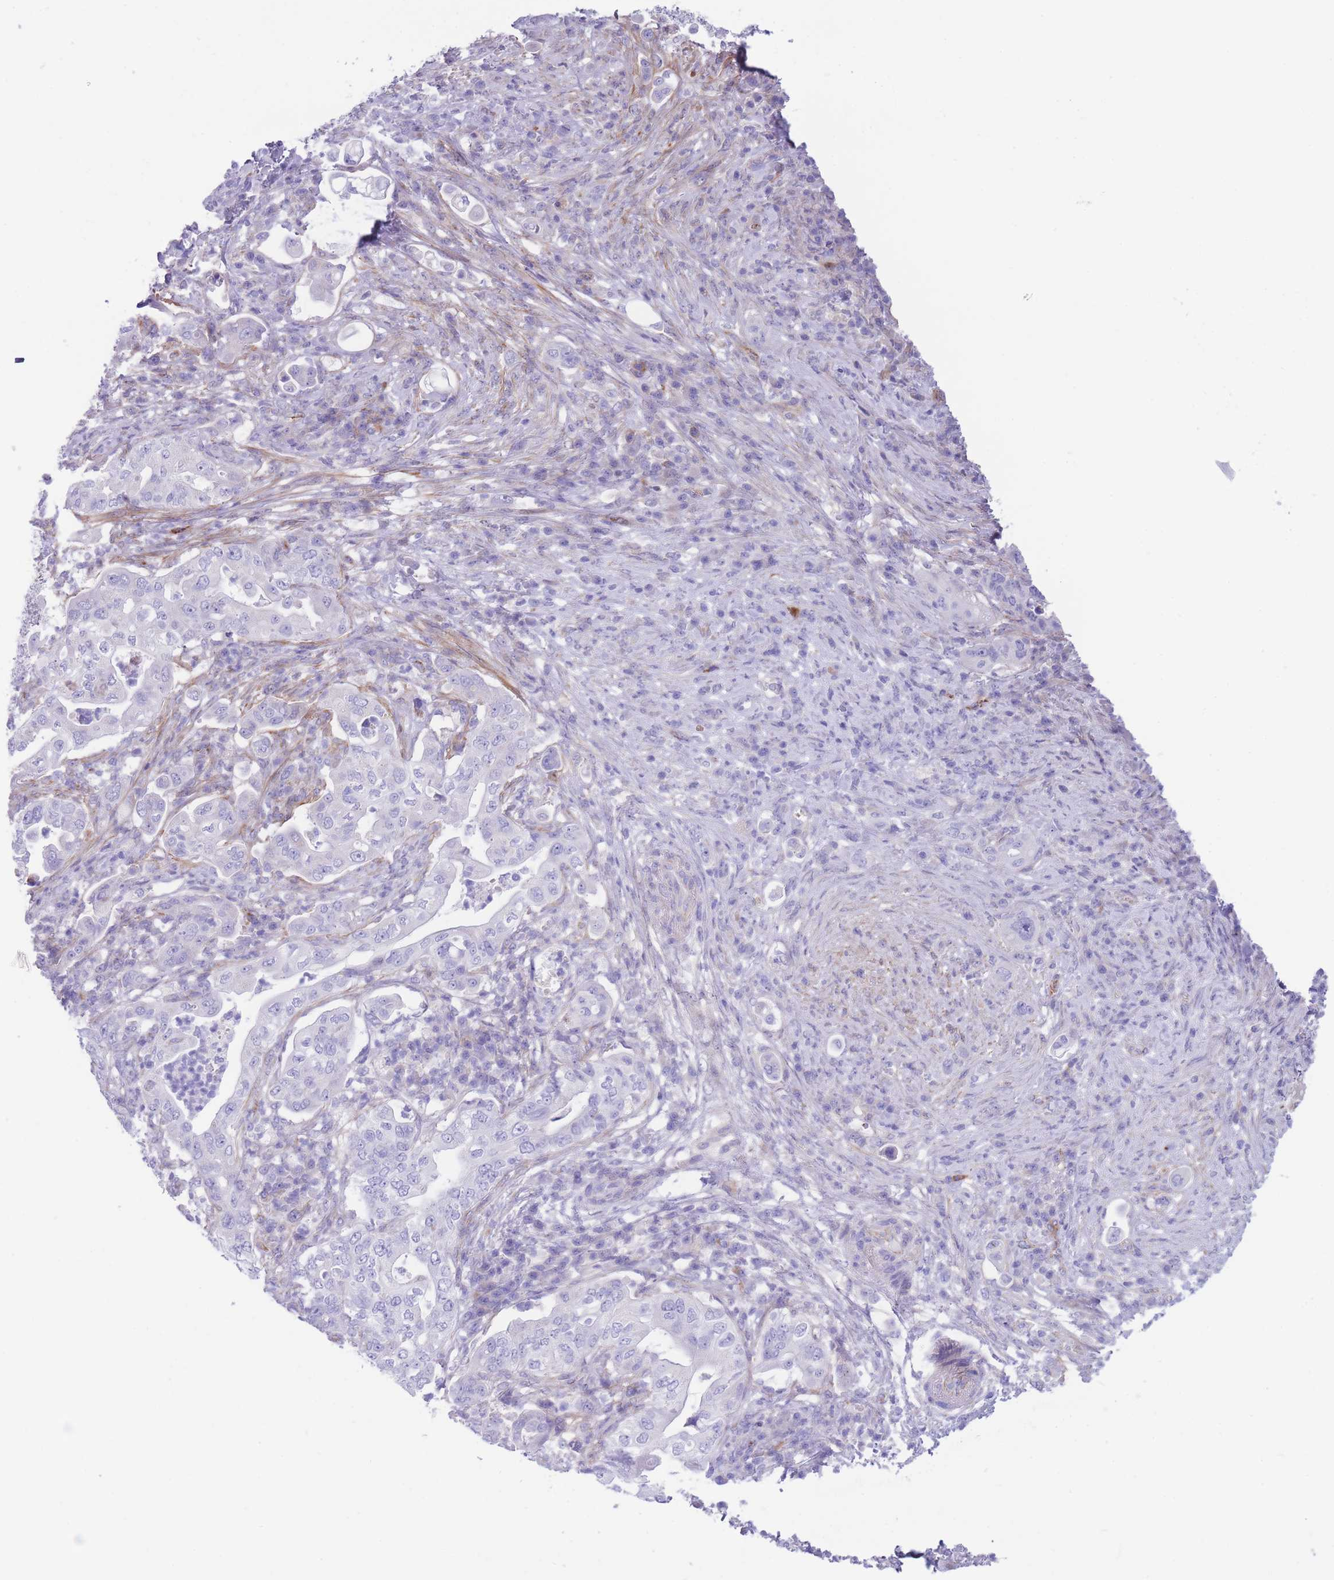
{"staining": {"intensity": "negative", "quantity": "none", "location": "none"}, "tissue": "pancreatic cancer", "cell_type": "Tumor cells", "image_type": "cancer", "snomed": [{"axis": "morphology", "description": "Normal tissue, NOS"}, {"axis": "morphology", "description": "Adenocarcinoma, NOS"}, {"axis": "topography", "description": "Lymph node"}, {"axis": "topography", "description": "Pancreas"}], "caption": "There is no significant positivity in tumor cells of pancreatic cancer.", "gene": "DET1", "patient": {"sex": "female", "age": 67}}